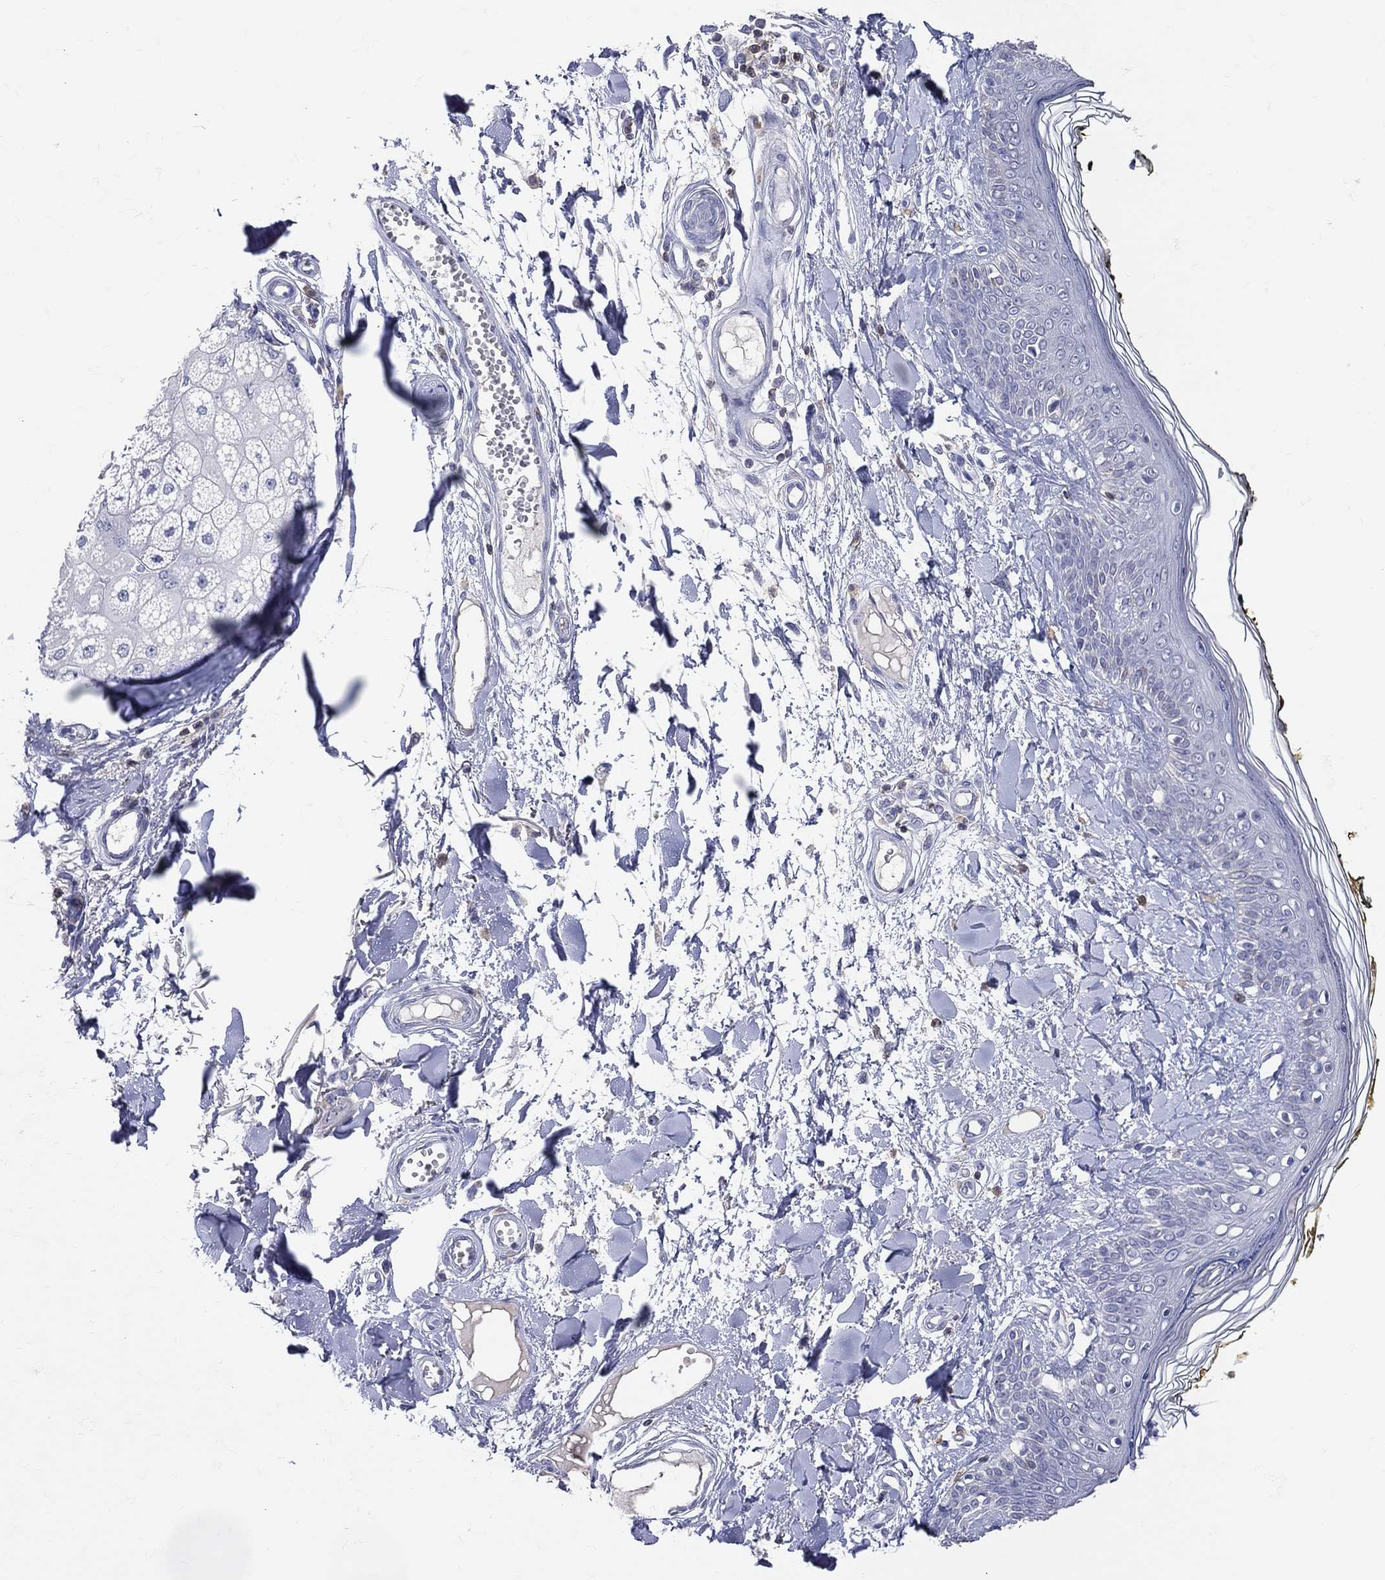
{"staining": {"intensity": "negative", "quantity": "none", "location": "none"}, "tissue": "skin", "cell_type": "Fibroblasts", "image_type": "normal", "snomed": [{"axis": "morphology", "description": "Normal tissue, NOS"}, {"axis": "topography", "description": "Skin"}], "caption": "Unremarkable skin was stained to show a protein in brown. There is no significant staining in fibroblasts. (Immunohistochemistry (ihc), brightfield microscopy, high magnification).", "gene": "LAT", "patient": {"sex": "male", "age": 76}}